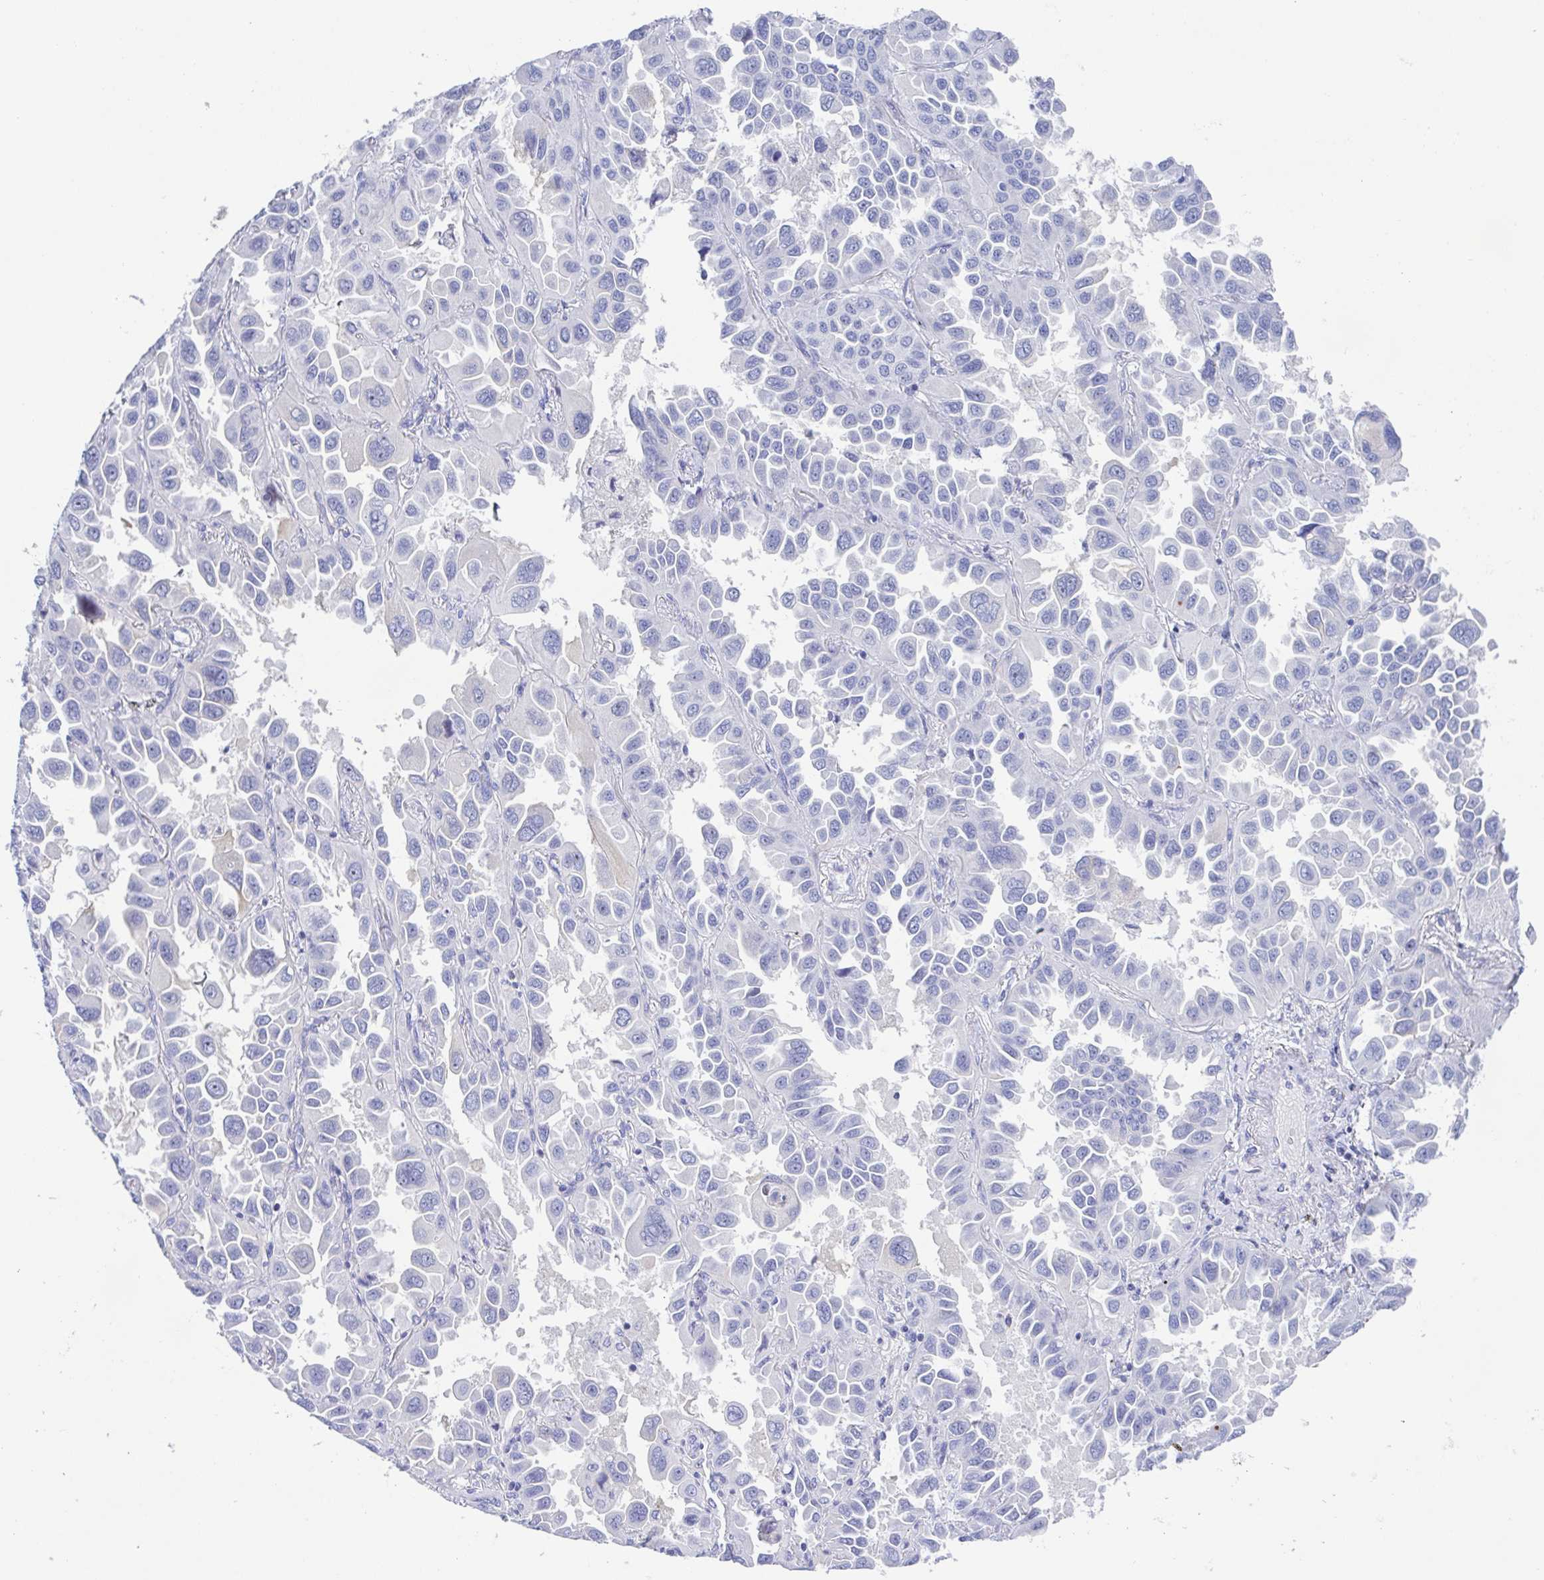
{"staining": {"intensity": "negative", "quantity": "none", "location": "none"}, "tissue": "lung cancer", "cell_type": "Tumor cells", "image_type": "cancer", "snomed": [{"axis": "morphology", "description": "Adenocarcinoma, NOS"}, {"axis": "topography", "description": "Lung"}], "caption": "IHC of human lung adenocarcinoma exhibits no expression in tumor cells. (IHC, brightfield microscopy, high magnification).", "gene": "MUCL3", "patient": {"sex": "male", "age": 64}}